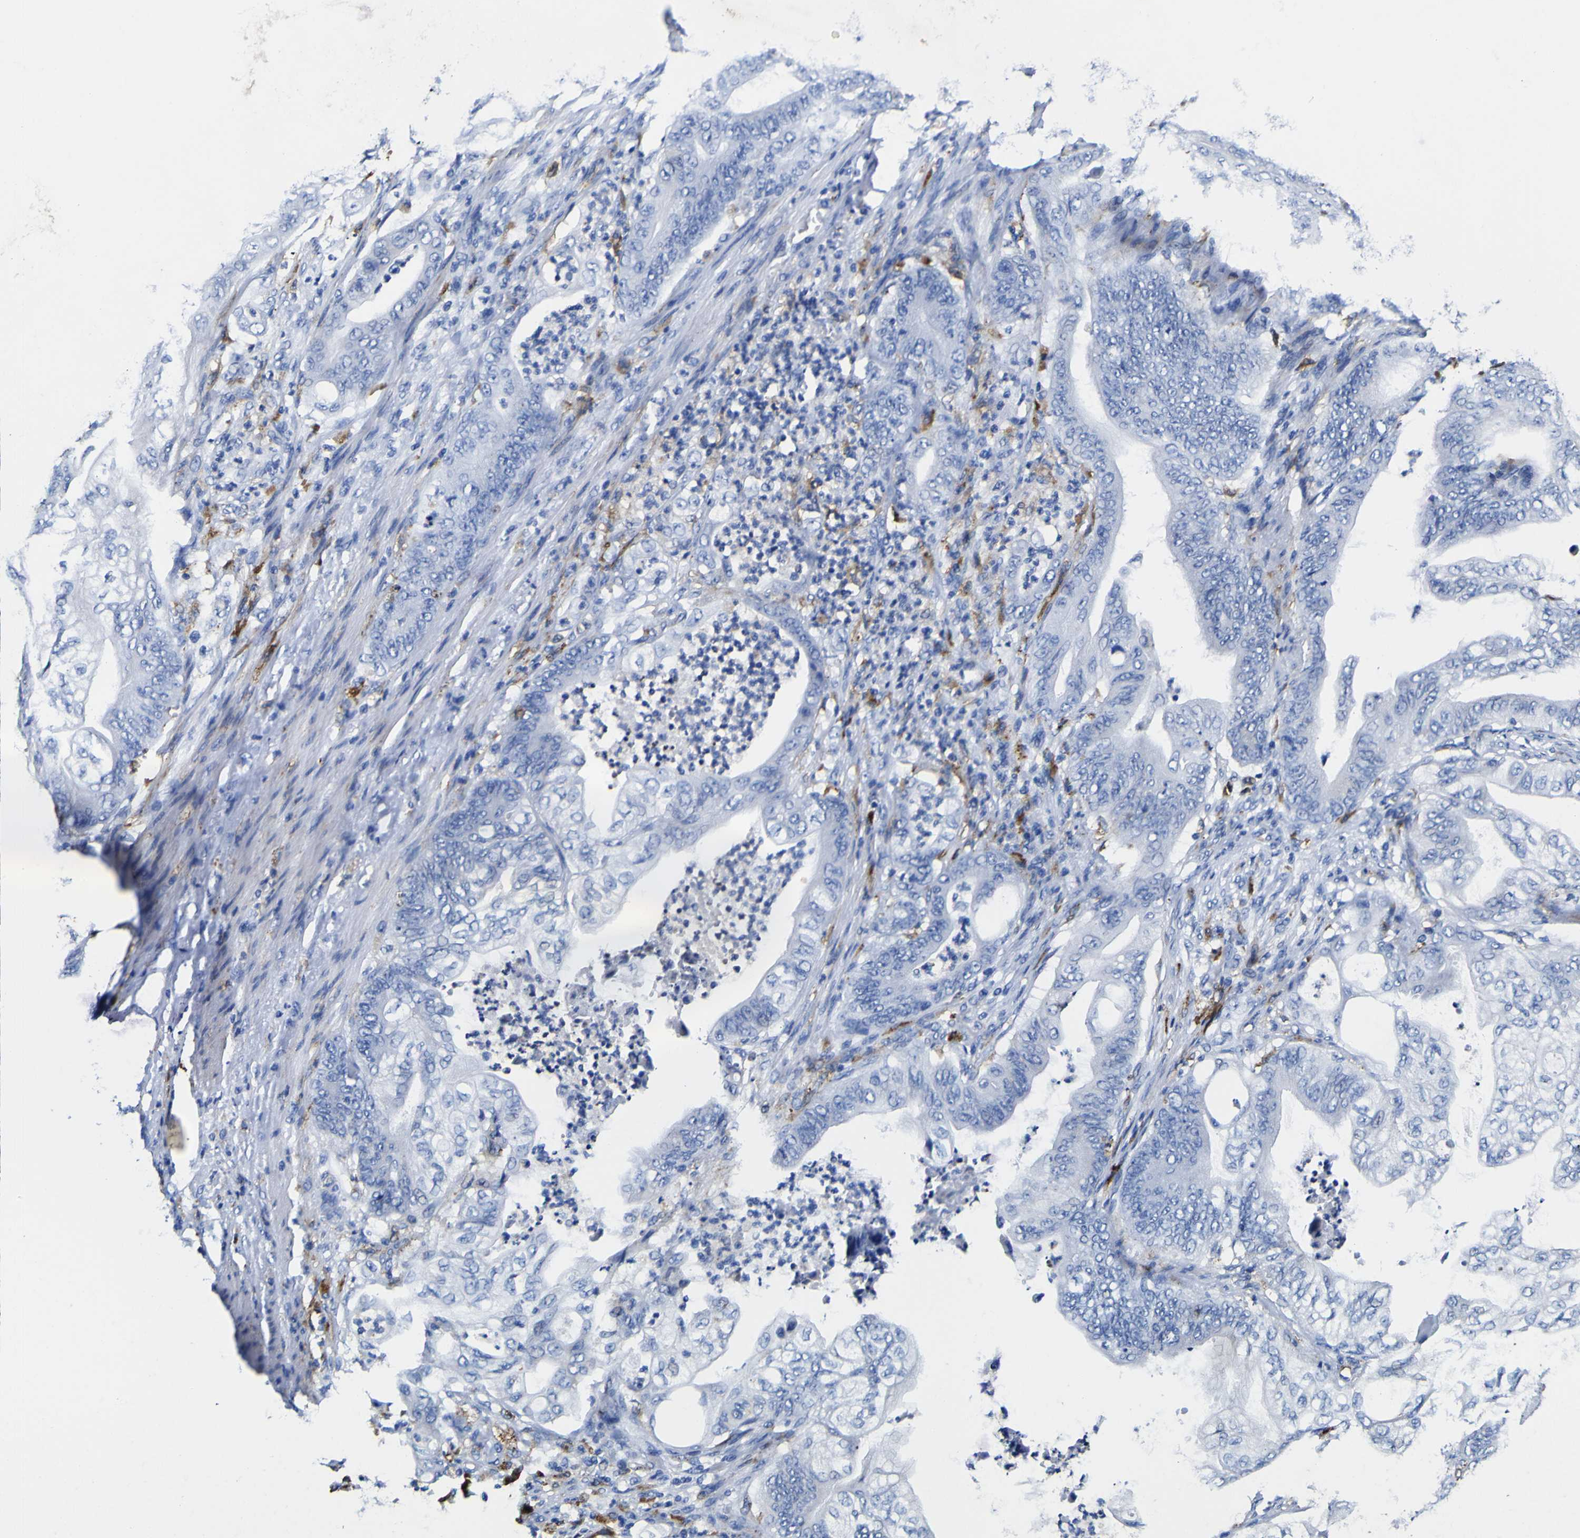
{"staining": {"intensity": "moderate", "quantity": "<25%", "location": "cytoplasmic/membranous"}, "tissue": "stomach cancer", "cell_type": "Tumor cells", "image_type": "cancer", "snomed": [{"axis": "morphology", "description": "Adenocarcinoma, NOS"}, {"axis": "topography", "description": "Stomach"}], "caption": "Protein staining of stomach adenocarcinoma tissue exhibits moderate cytoplasmic/membranous positivity in approximately <25% of tumor cells.", "gene": "HLA-DQA1", "patient": {"sex": "female", "age": 73}}